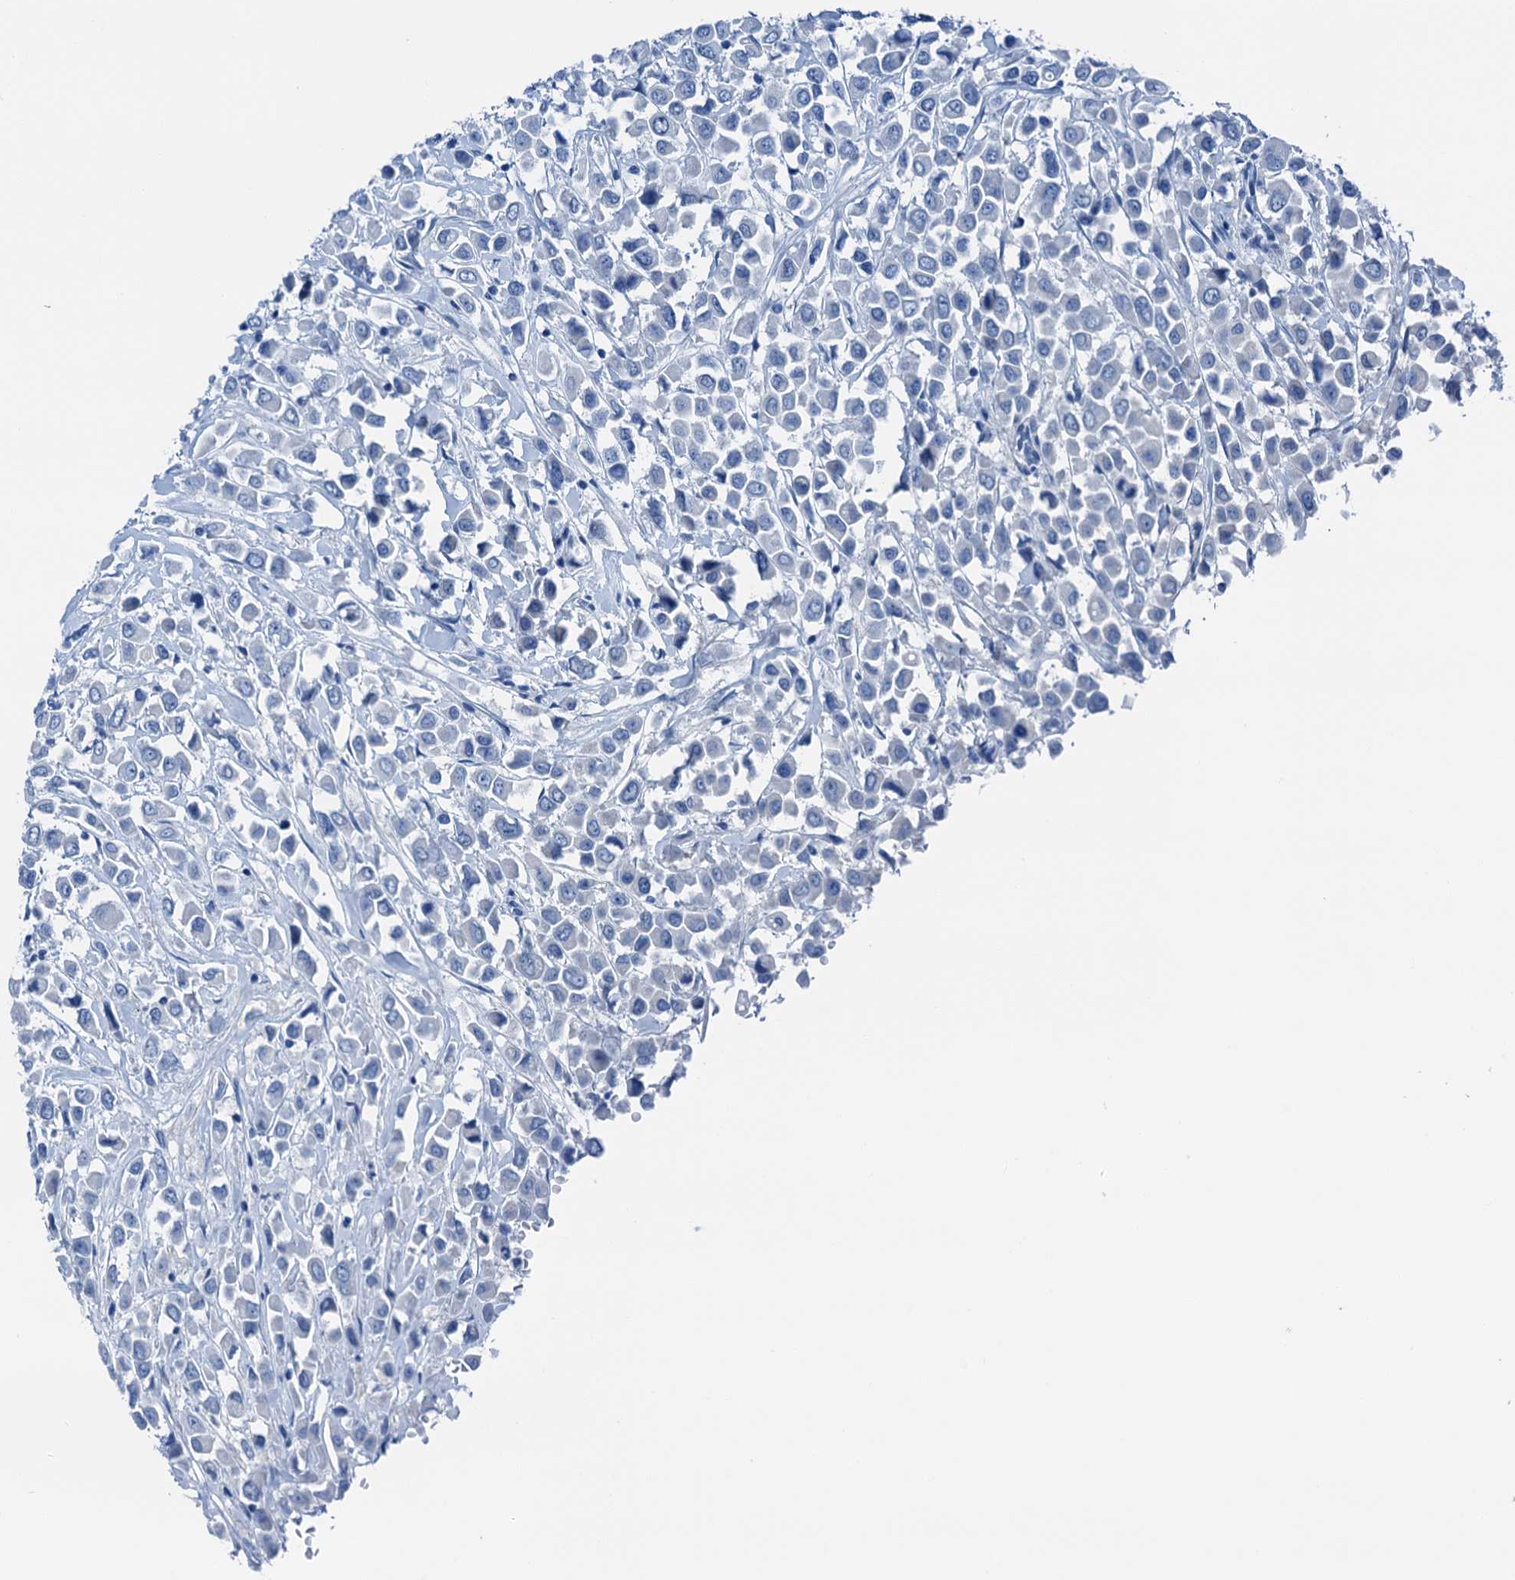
{"staining": {"intensity": "negative", "quantity": "none", "location": "none"}, "tissue": "breast cancer", "cell_type": "Tumor cells", "image_type": "cancer", "snomed": [{"axis": "morphology", "description": "Duct carcinoma"}, {"axis": "topography", "description": "Breast"}], "caption": "Histopathology image shows no significant protein staining in tumor cells of breast cancer.", "gene": "CBLN3", "patient": {"sex": "female", "age": 61}}